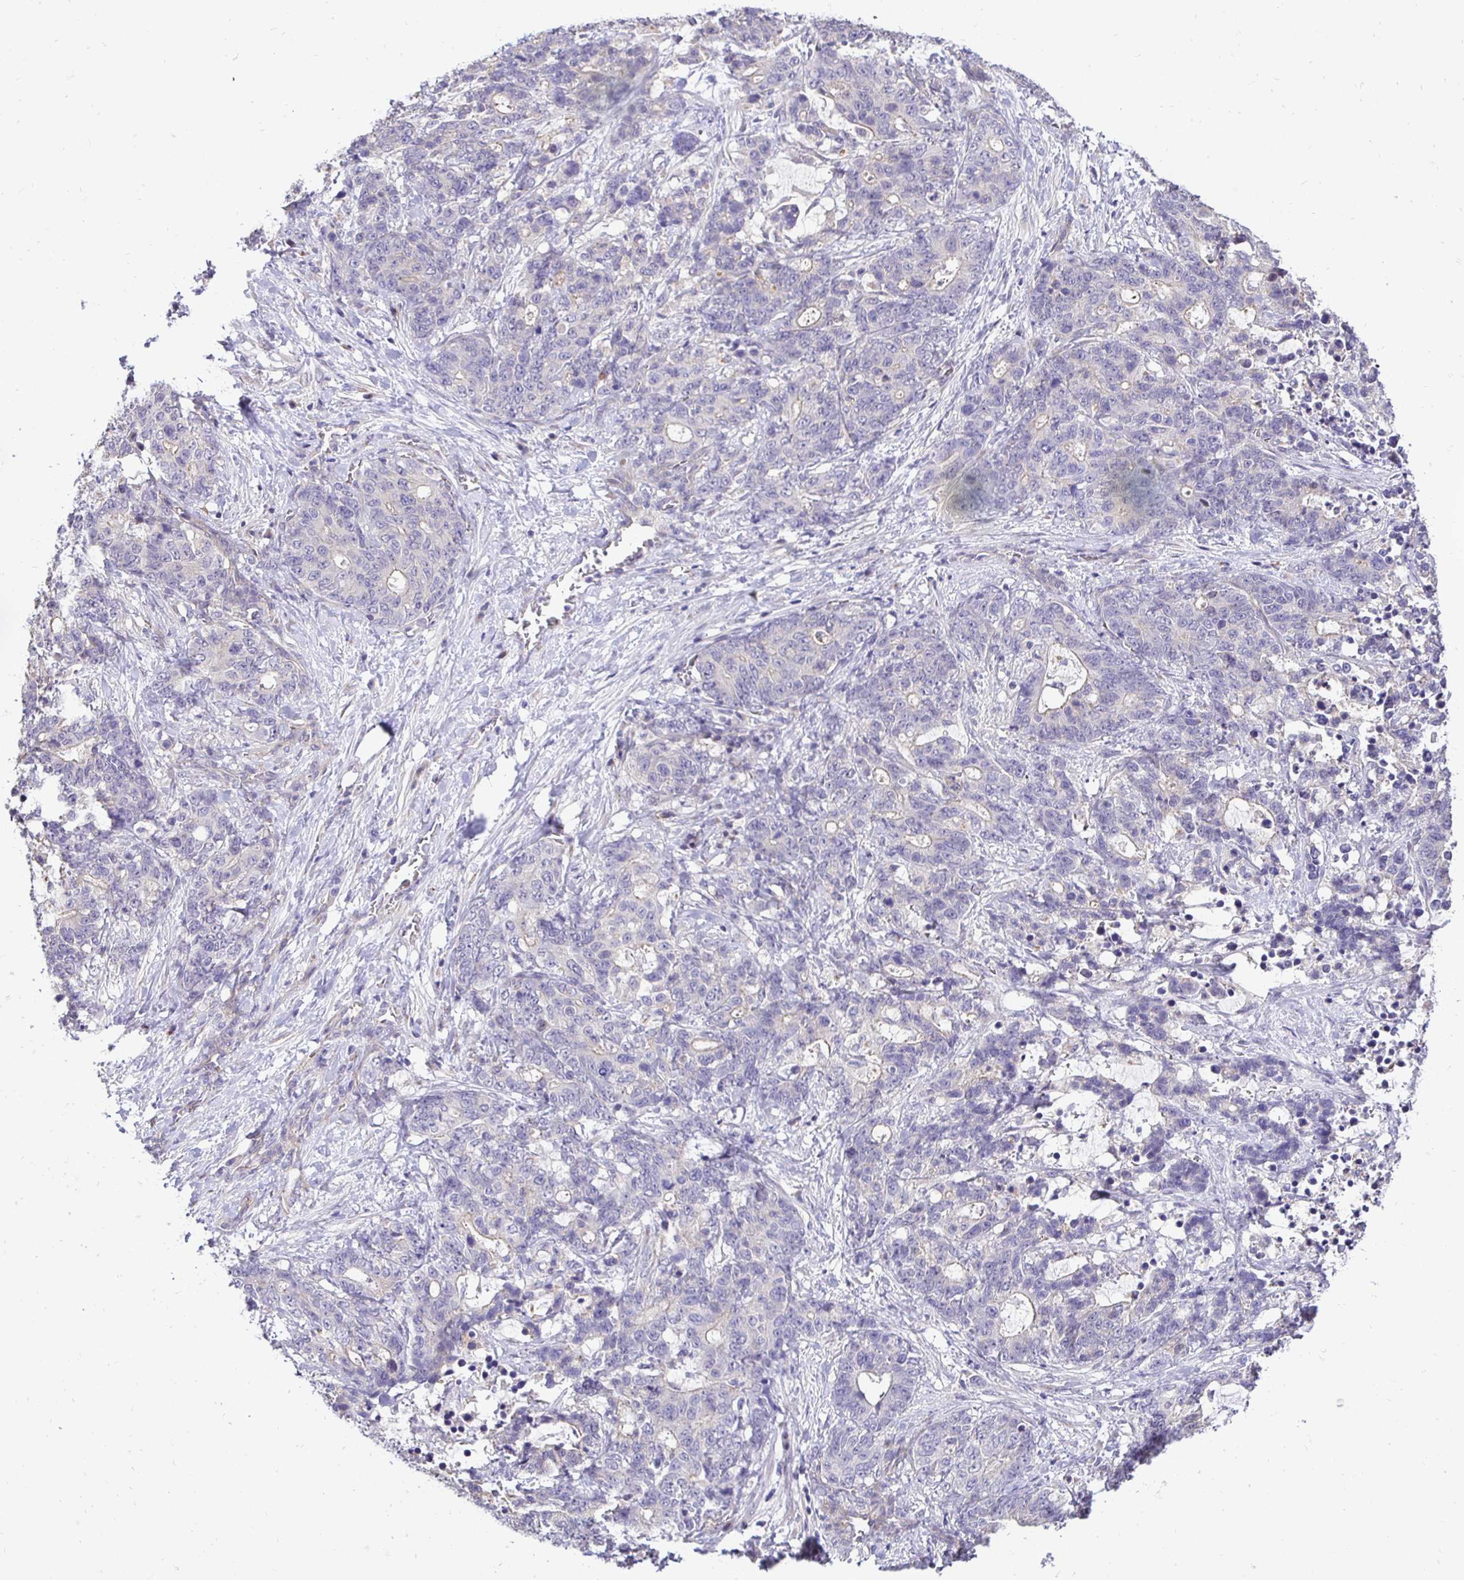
{"staining": {"intensity": "negative", "quantity": "none", "location": "none"}, "tissue": "stomach cancer", "cell_type": "Tumor cells", "image_type": "cancer", "snomed": [{"axis": "morphology", "description": "Normal tissue, NOS"}, {"axis": "morphology", "description": "Adenocarcinoma, NOS"}, {"axis": "topography", "description": "Stomach"}], "caption": "Immunohistochemical staining of stomach cancer (adenocarcinoma) reveals no significant staining in tumor cells.", "gene": "SLC9A1", "patient": {"sex": "female", "age": 64}}